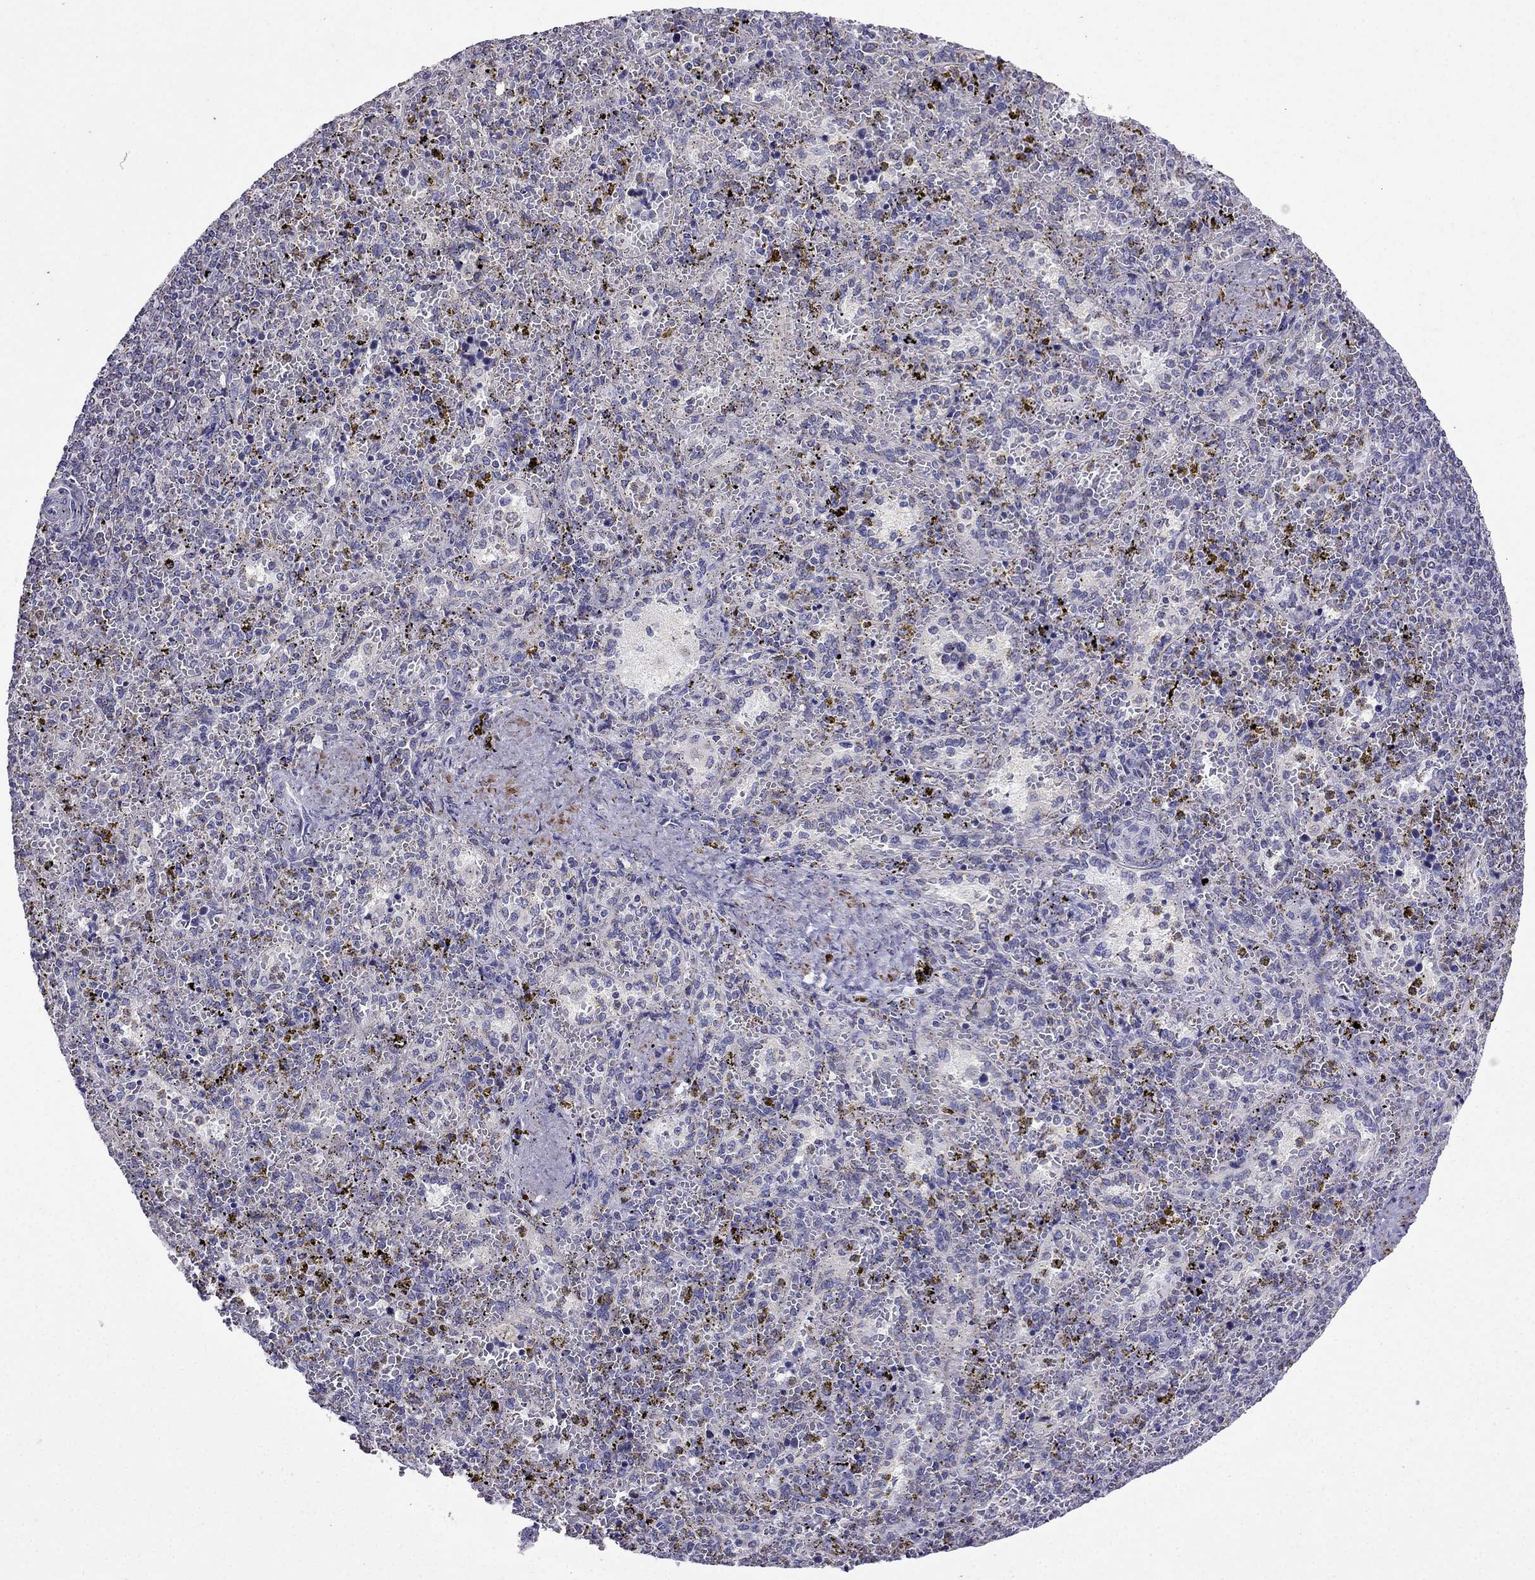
{"staining": {"intensity": "negative", "quantity": "none", "location": "none"}, "tissue": "spleen", "cell_type": "Cells in red pulp", "image_type": "normal", "snomed": [{"axis": "morphology", "description": "Normal tissue, NOS"}, {"axis": "topography", "description": "Spleen"}], "caption": "This micrograph is of unremarkable spleen stained with immunohistochemistry to label a protein in brown with the nuclei are counter-stained blue. There is no expression in cells in red pulp.", "gene": "DSC1", "patient": {"sex": "female", "age": 50}}